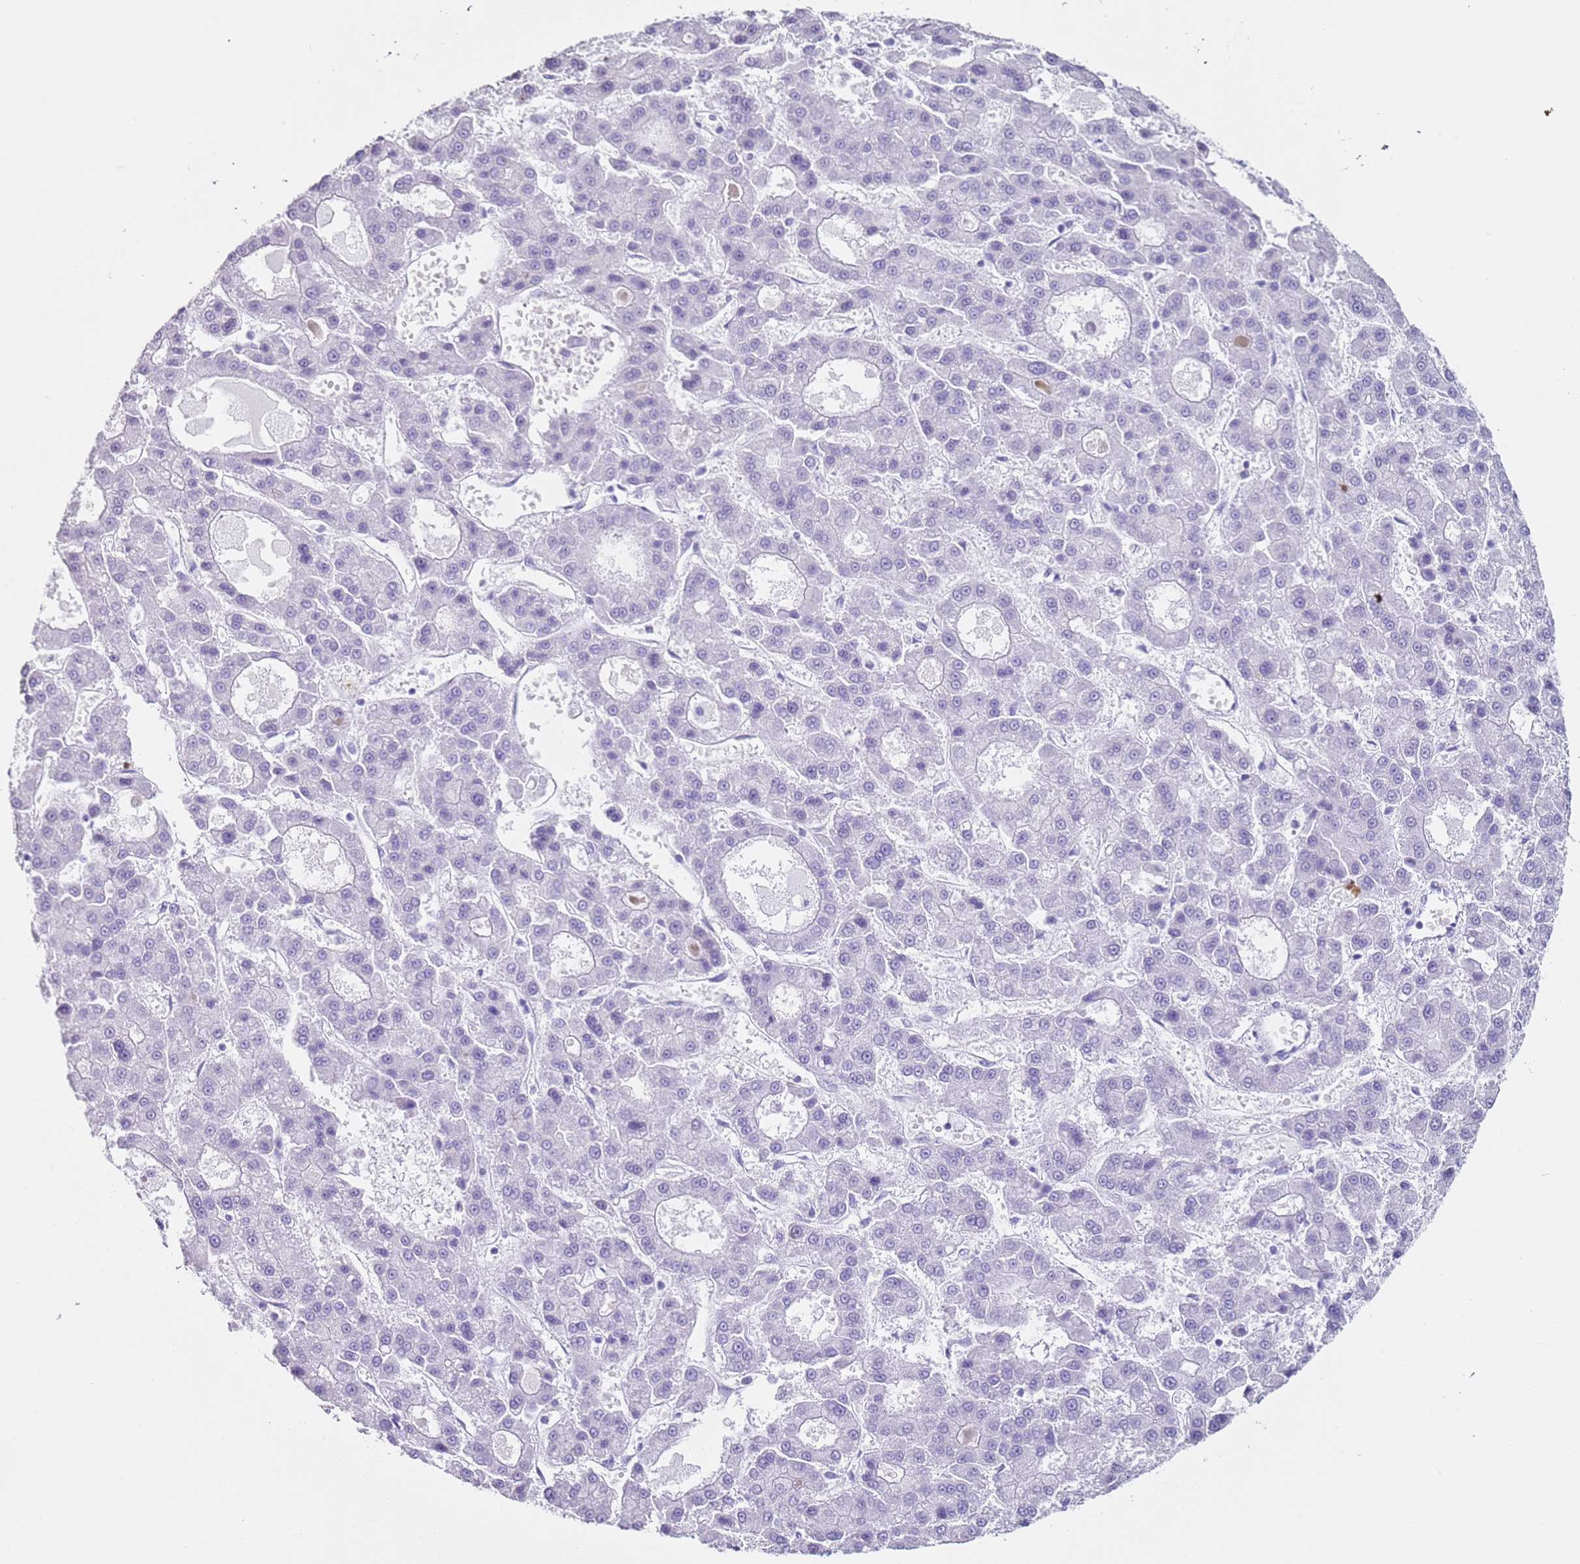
{"staining": {"intensity": "negative", "quantity": "none", "location": "none"}, "tissue": "liver cancer", "cell_type": "Tumor cells", "image_type": "cancer", "snomed": [{"axis": "morphology", "description": "Carcinoma, Hepatocellular, NOS"}, {"axis": "topography", "description": "Liver"}], "caption": "The histopathology image shows no significant positivity in tumor cells of hepatocellular carcinoma (liver).", "gene": "ALS2", "patient": {"sex": "male", "age": 70}}